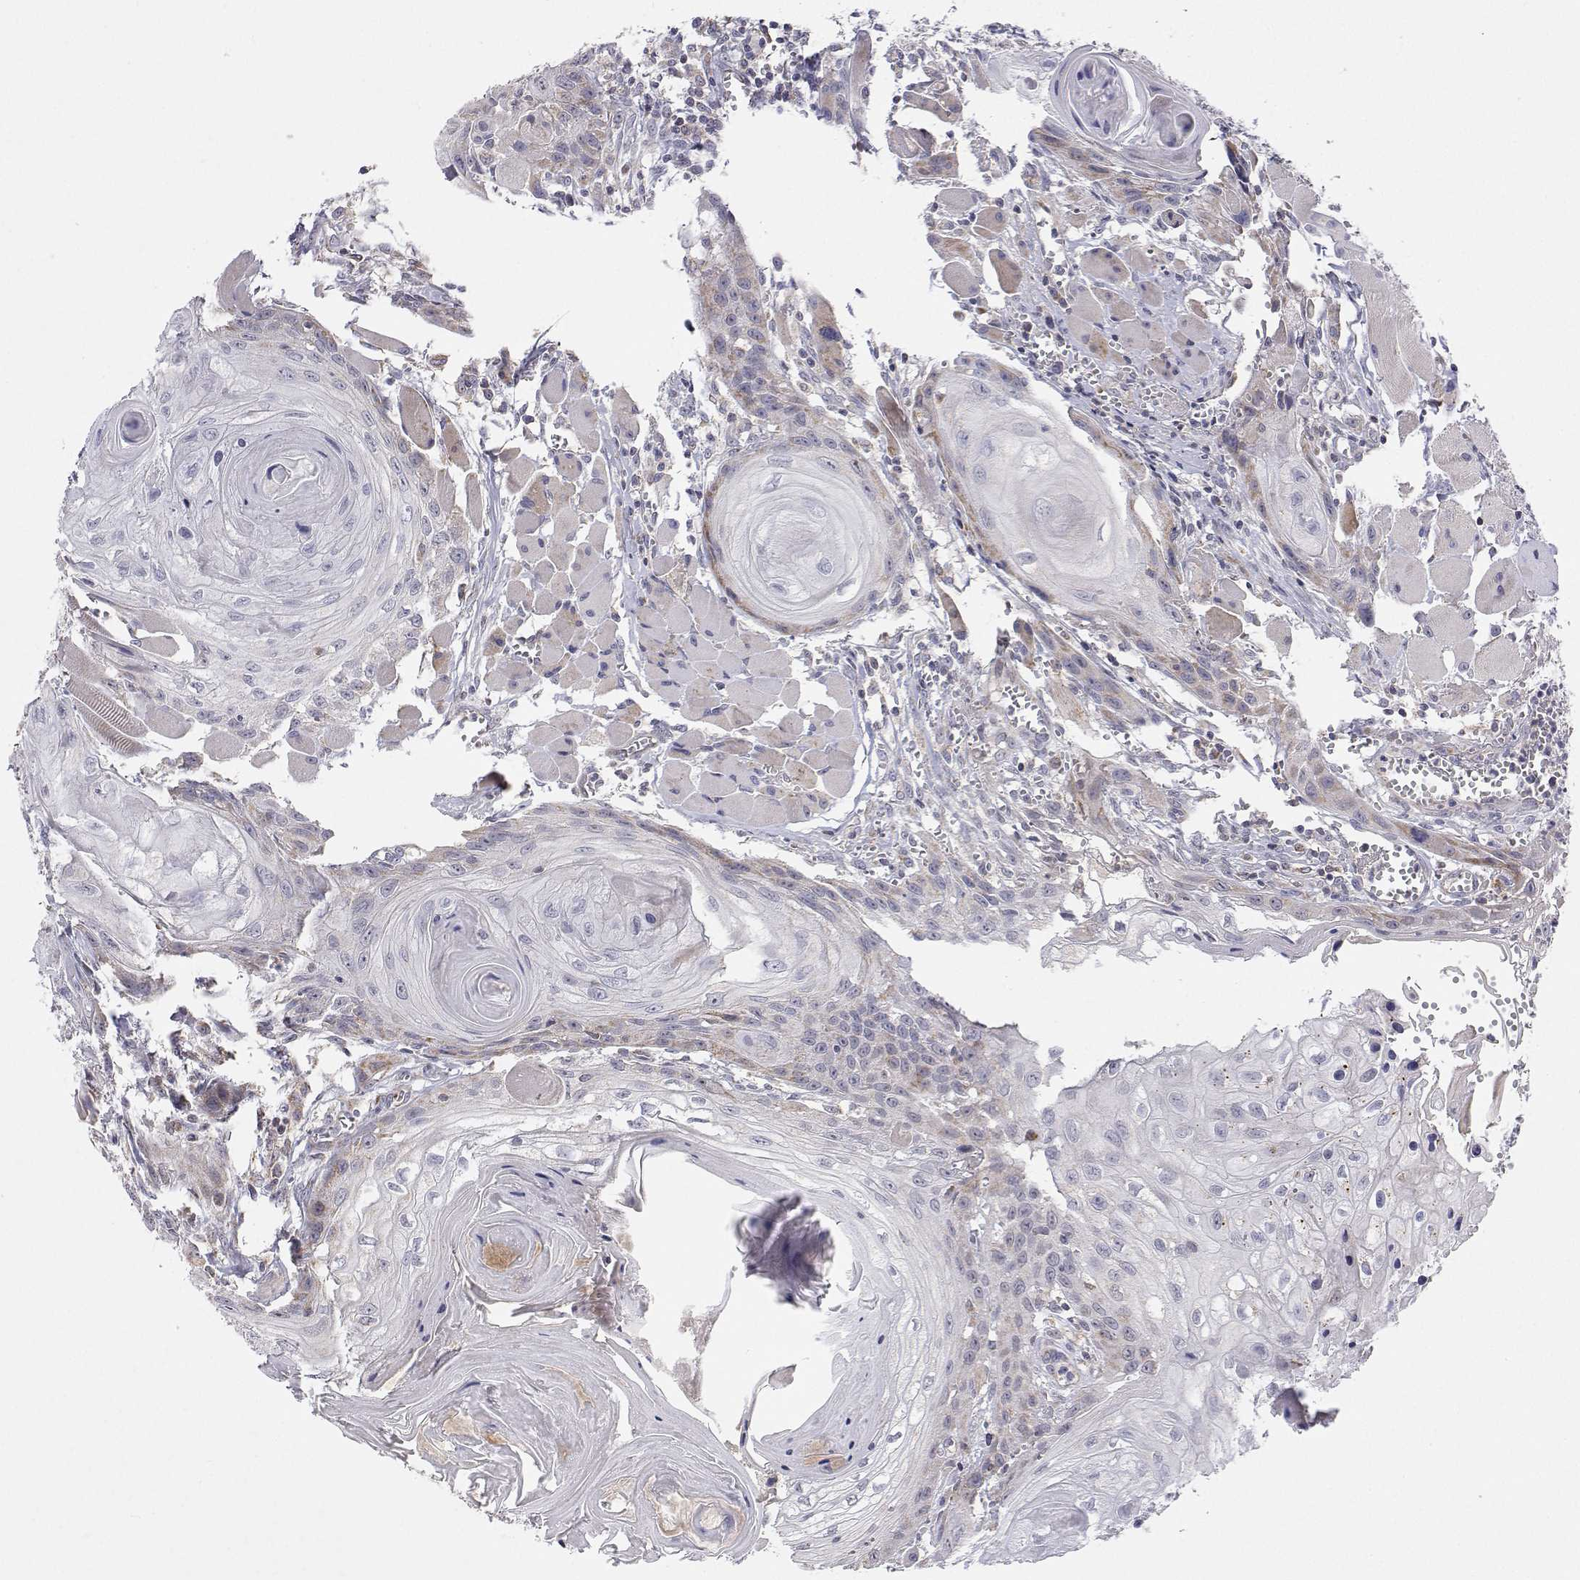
{"staining": {"intensity": "weak", "quantity": "<25%", "location": "cytoplasmic/membranous"}, "tissue": "head and neck cancer", "cell_type": "Tumor cells", "image_type": "cancer", "snomed": [{"axis": "morphology", "description": "Squamous cell carcinoma, NOS"}, {"axis": "topography", "description": "Oral tissue"}, {"axis": "topography", "description": "Head-Neck"}], "caption": "This is an immunohistochemistry photomicrograph of head and neck squamous cell carcinoma. There is no staining in tumor cells.", "gene": "MRPL3", "patient": {"sex": "male", "age": 58}}